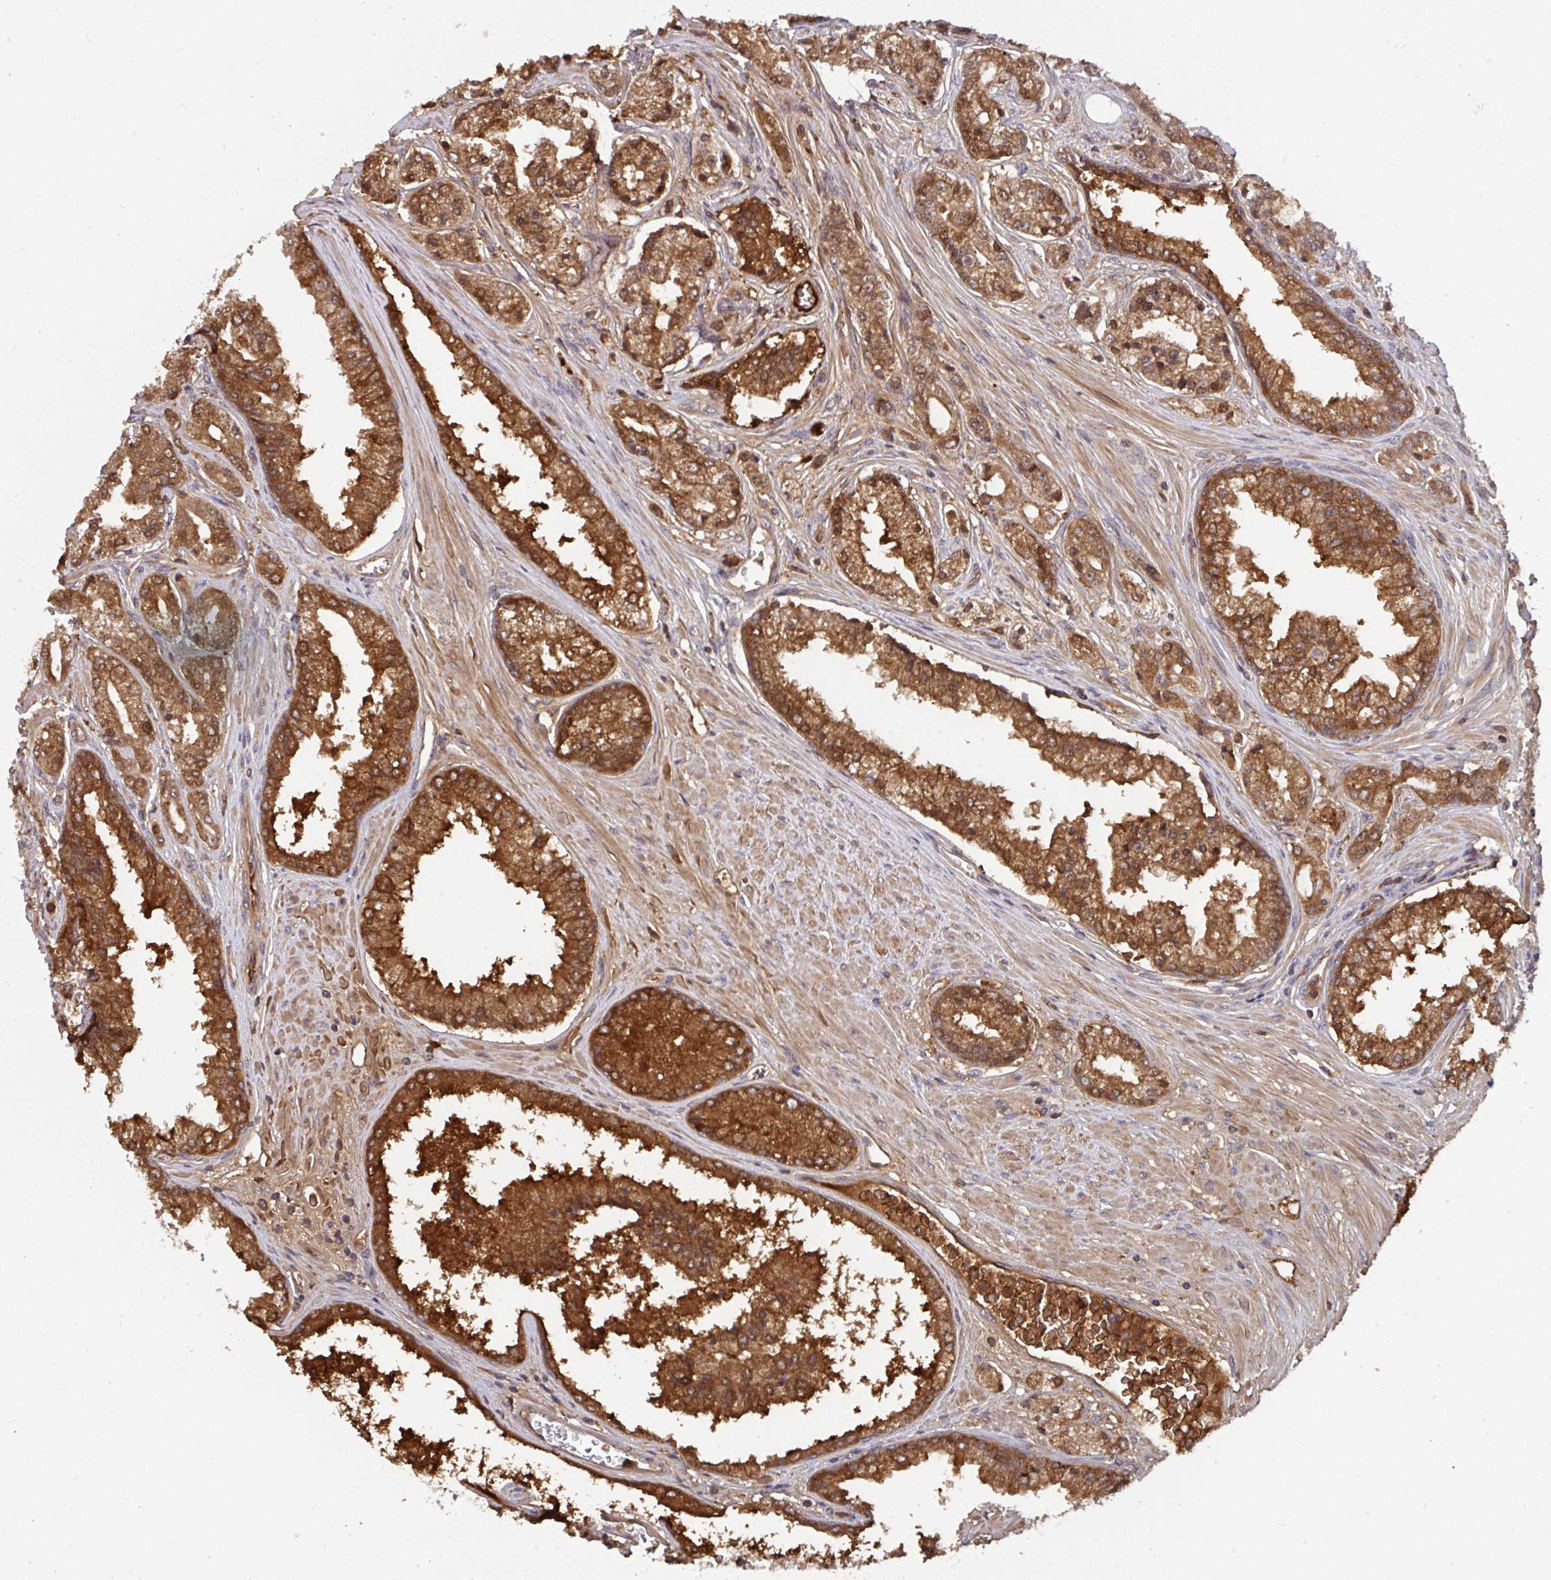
{"staining": {"intensity": "strong", "quantity": ">75%", "location": "cytoplasmic/membranous,nuclear"}, "tissue": "prostate cancer", "cell_type": "Tumor cells", "image_type": "cancer", "snomed": [{"axis": "morphology", "description": "Adenocarcinoma, High grade"}, {"axis": "topography", "description": "Prostate"}], "caption": "Immunohistochemical staining of human high-grade adenocarcinoma (prostate) demonstrates high levels of strong cytoplasmic/membranous and nuclear expression in approximately >75% of tumor cells.", "gene": "TIGAR", "patient": {"sex": "male", "age": 66}}